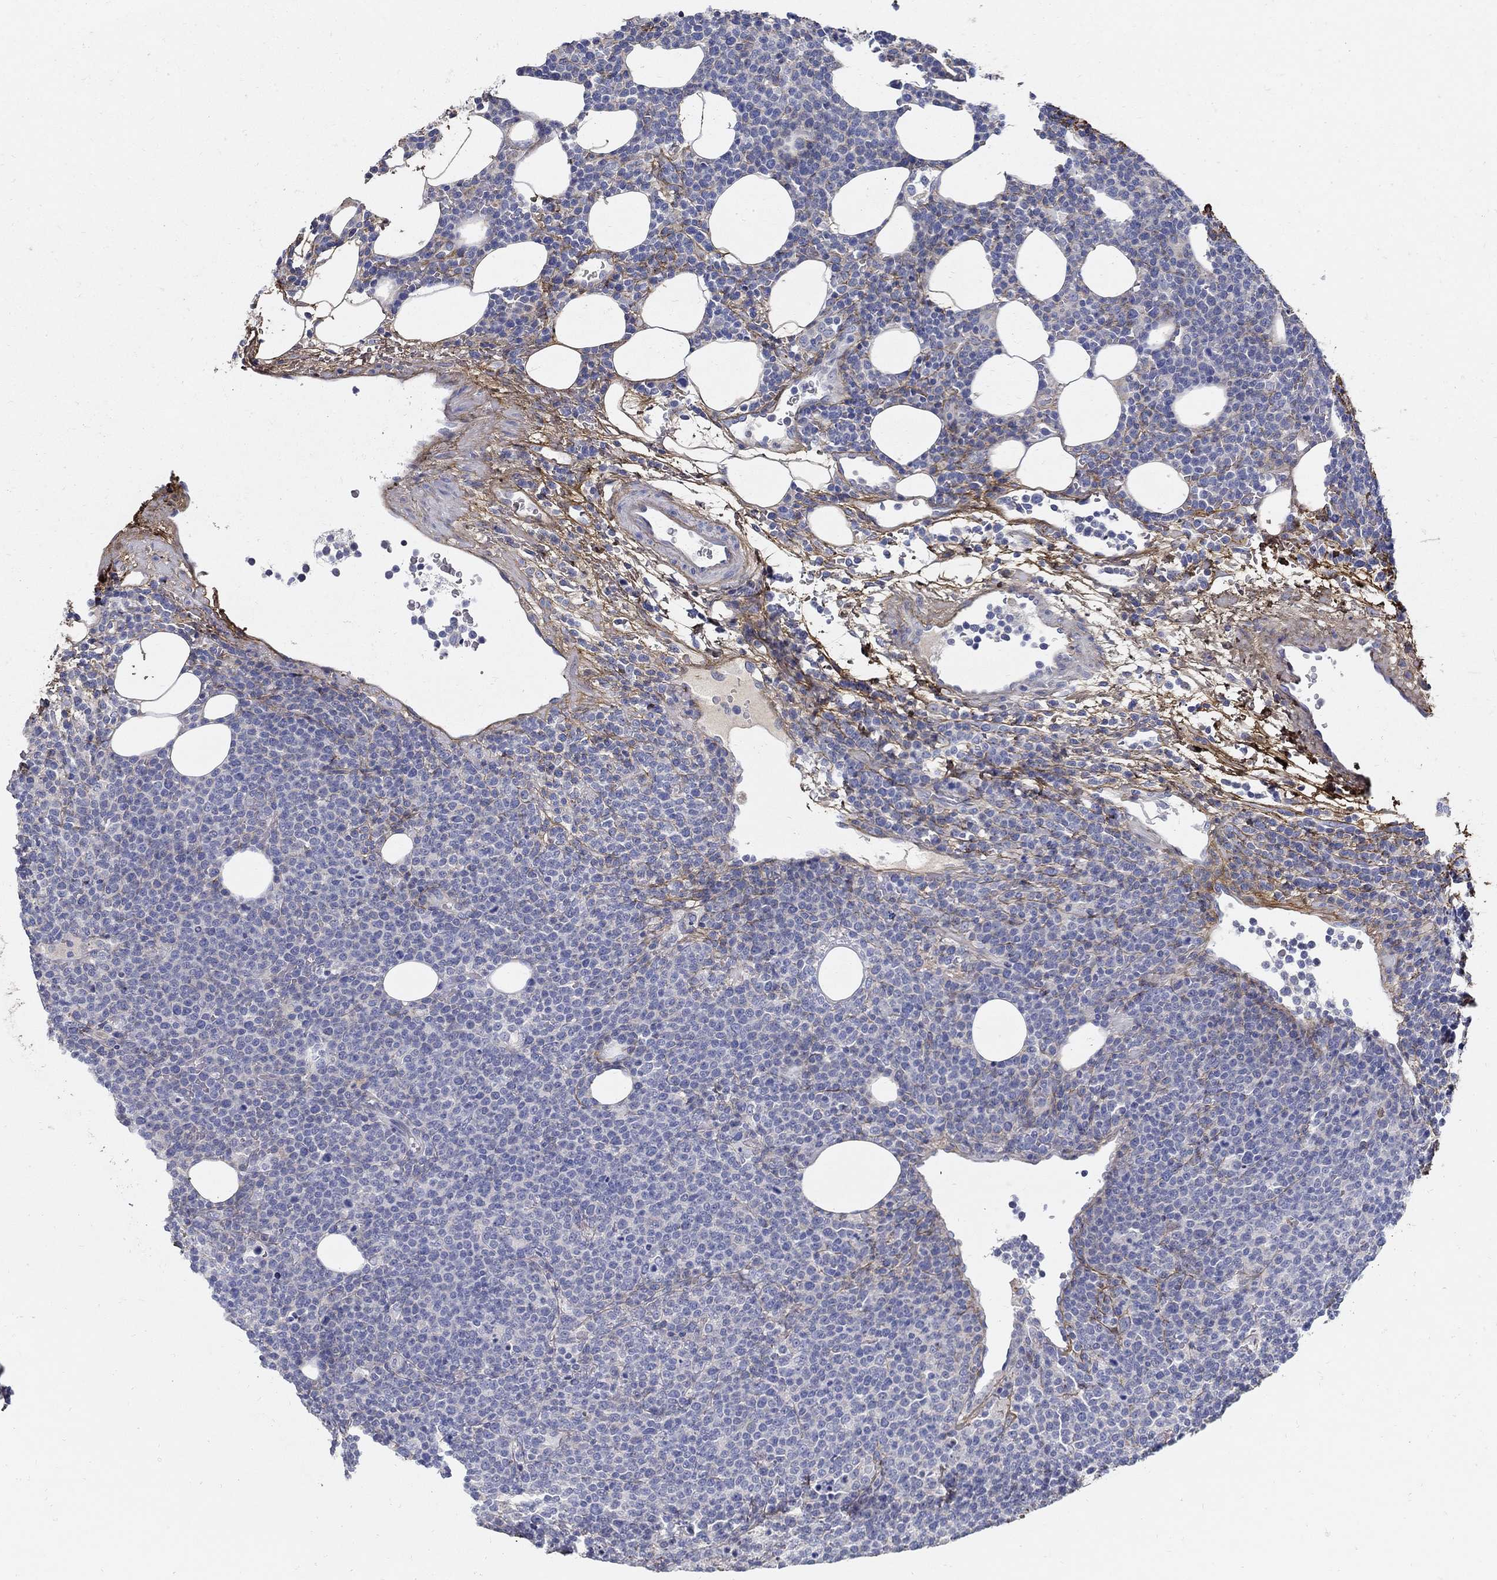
{"staining": {"intensity": "negative", "quantity": "none", "location": "none"}, "tissue": "lymphoma", "cell_type": "Tumor cells", "image_type": "cancer", "snomed": [{"axis": "morphology", "description": "Malignant lymphoma, non-Hodgkin's type, High grade"}, {"axis": "topography", "description": "Lymph node"}], "caption": "Lymphoma was stained to show a protein in brown. There is no significant expression in tumor cells. The staining is performed using DAB (3,3'-diaminobenzidine) brown chromogen with nuclei counter-stained in using hematoxylin.", "gene": "TGFBI", "patient": {"sex": "male", "age": 61}}